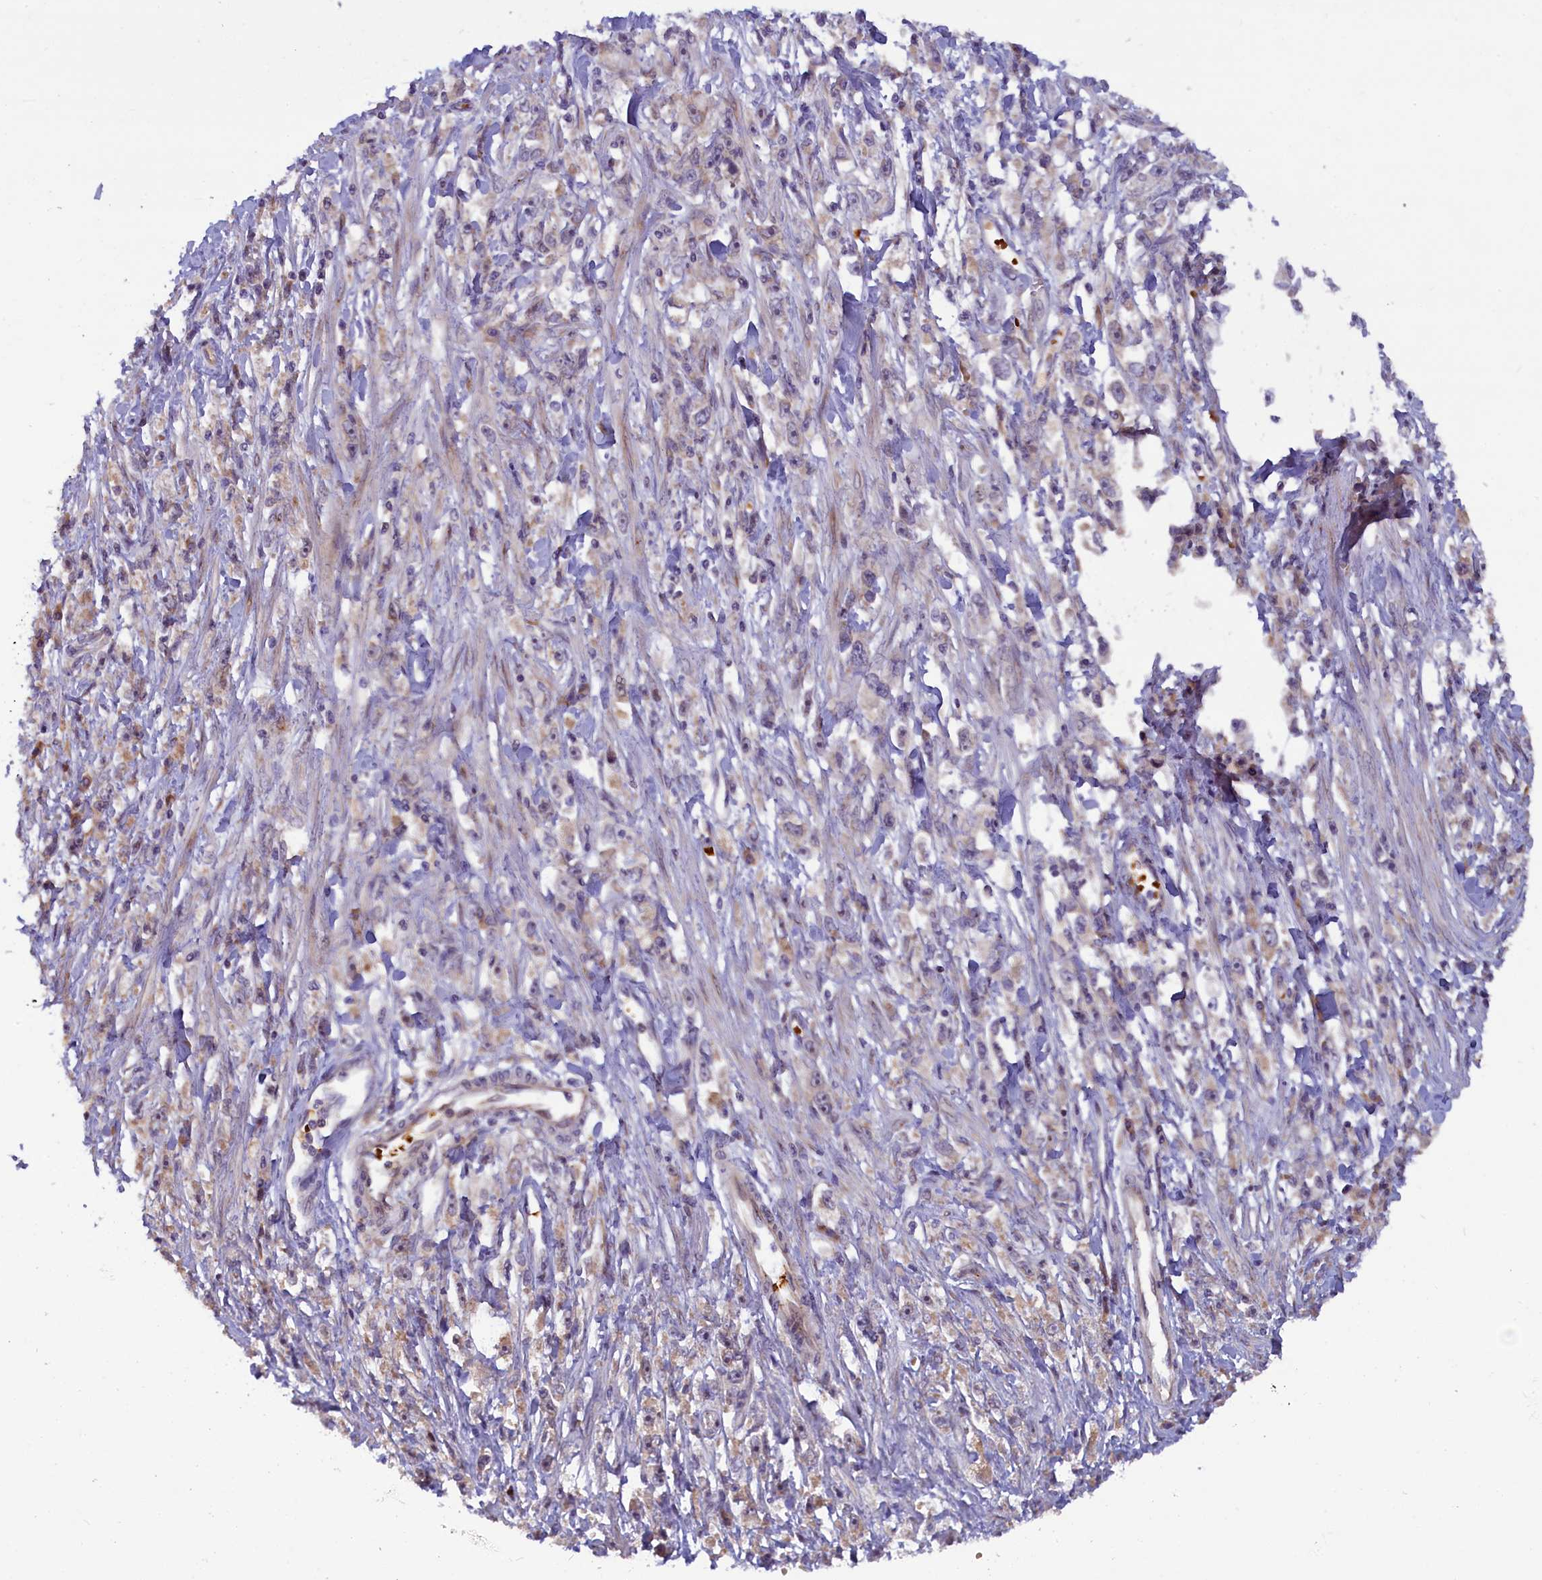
{"staining": {"intensity": "weak", "quantity": "25%-75%", "location": "cytoplasmic/membranous"}, "tissue": "stomach cancer", "cell_type": "Tumor cells", "image_type": "cancer", "snomed": [{"axis": "morphology", "description": "Adenocarcinoma, NOS"}, {"axis": "topography", "description": "Stomach"}], "caption": "Stomach cancer tissue reveals weak cytoplasmic/membranous expression in approximately 25%-75% of tumor cells, visualized by immunohistochemistry. The protein is stained brown, and the nuclei are stained in blue (DAB IHC with brightfield microscopy, high magnification).", "gene": "CCDC9B", "patient": {"sex": "female", "age": 59}}